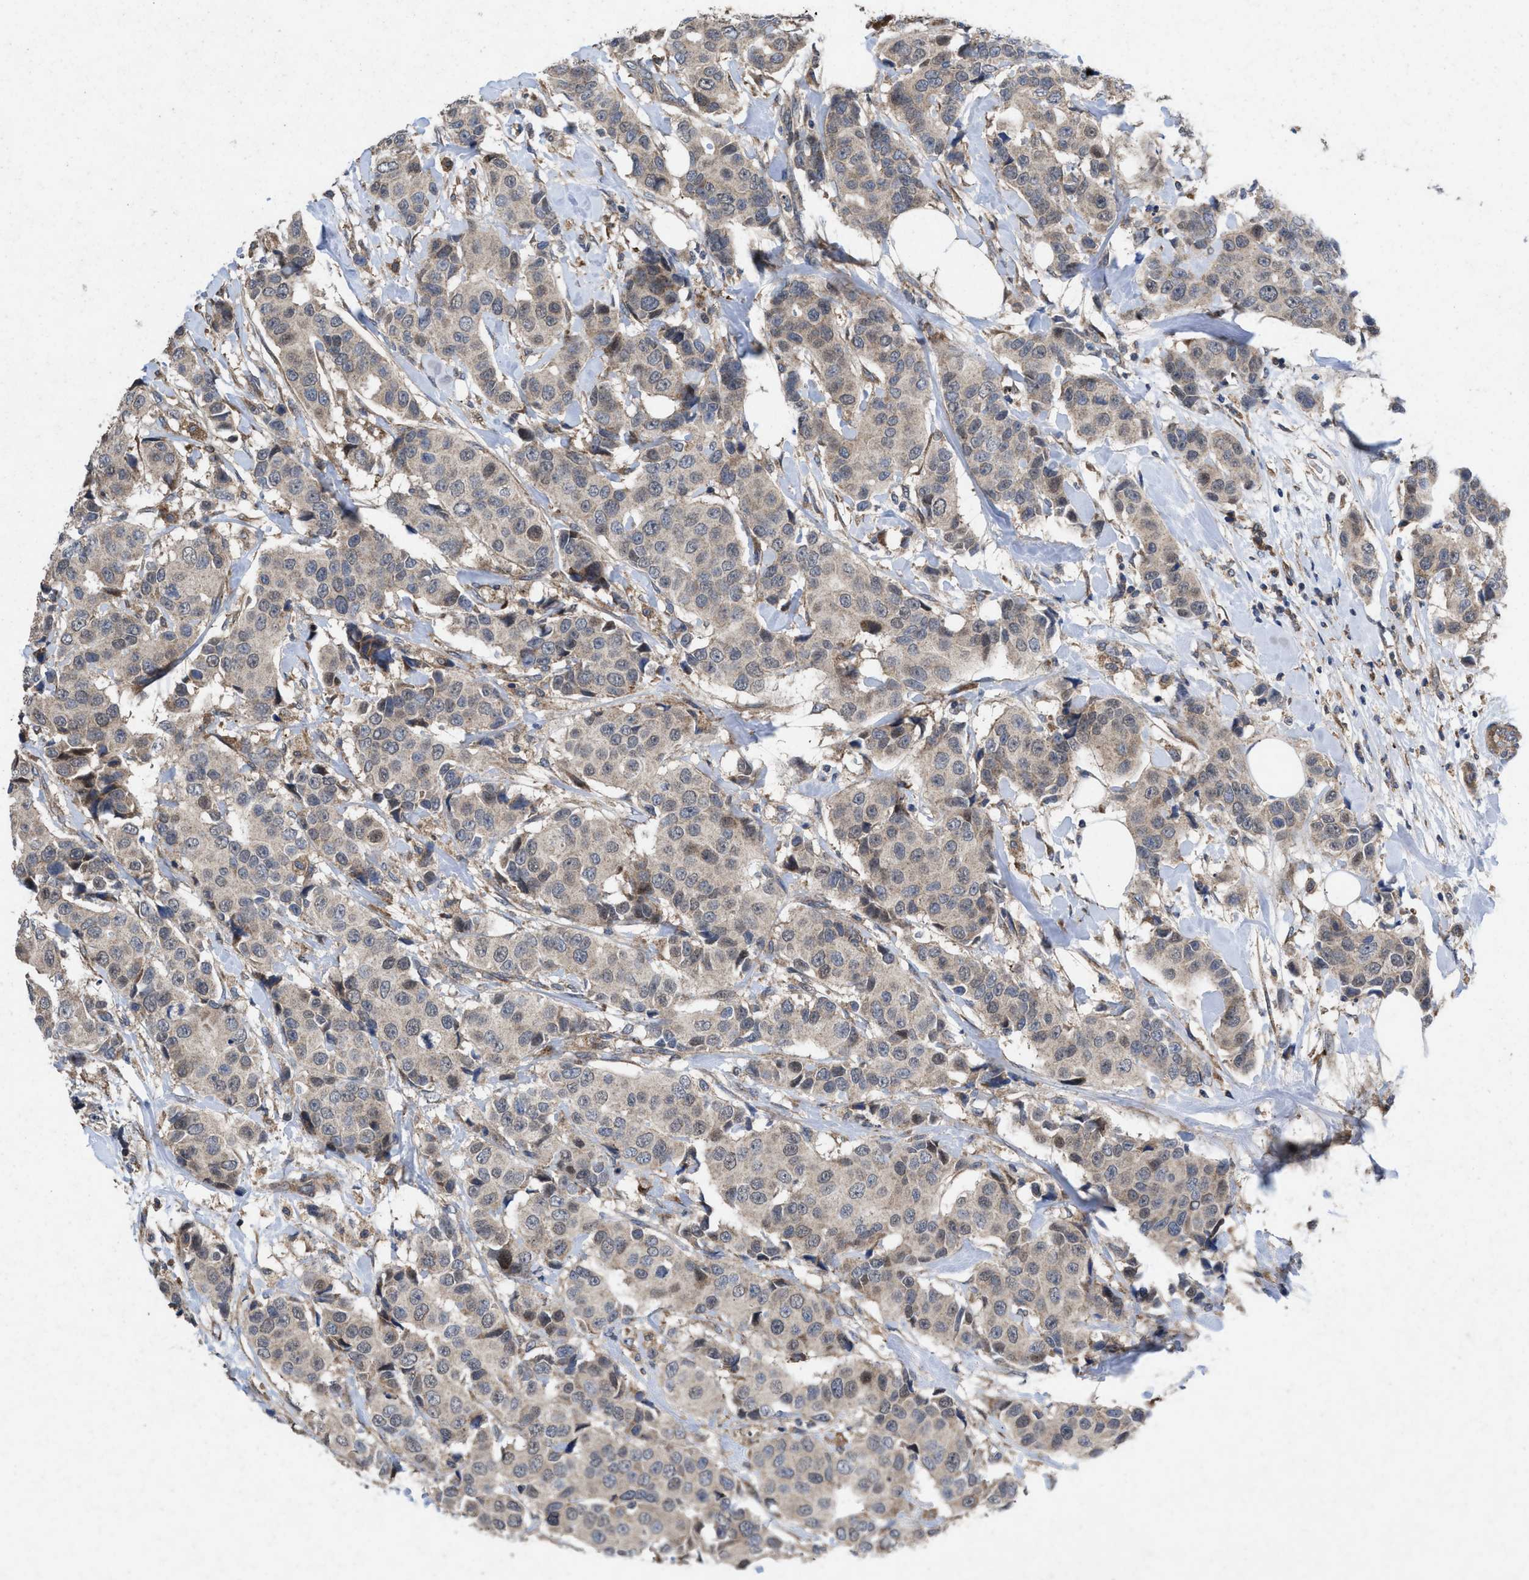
{"staining": {"intensity": "weak", "quantity": "25%-75%", "location": "cytoplasmic/membranous"}, "tissue": "breast cancer", "cell_type": "Tumor cells", "image_type": "cancer", "snomed": [{"axis": "morphology", "description": "Normal tissue, NOS"}, {"axis": "morphology", "description": "Duct carcinoma"}, {"axis": "topography", "description": "Breast"}], "caption": "This photomicrograph reveals breast invasive ductal carcinoma stained with immunohistochemistry (IHC) to label a protein in brown. The cytoplasmic/membranous of tumor cells show weak positivity for the protein. Nuclei are counter-stained blue.", "gene": "MSI2", "patient": {"sex": "female", "age": 39}}